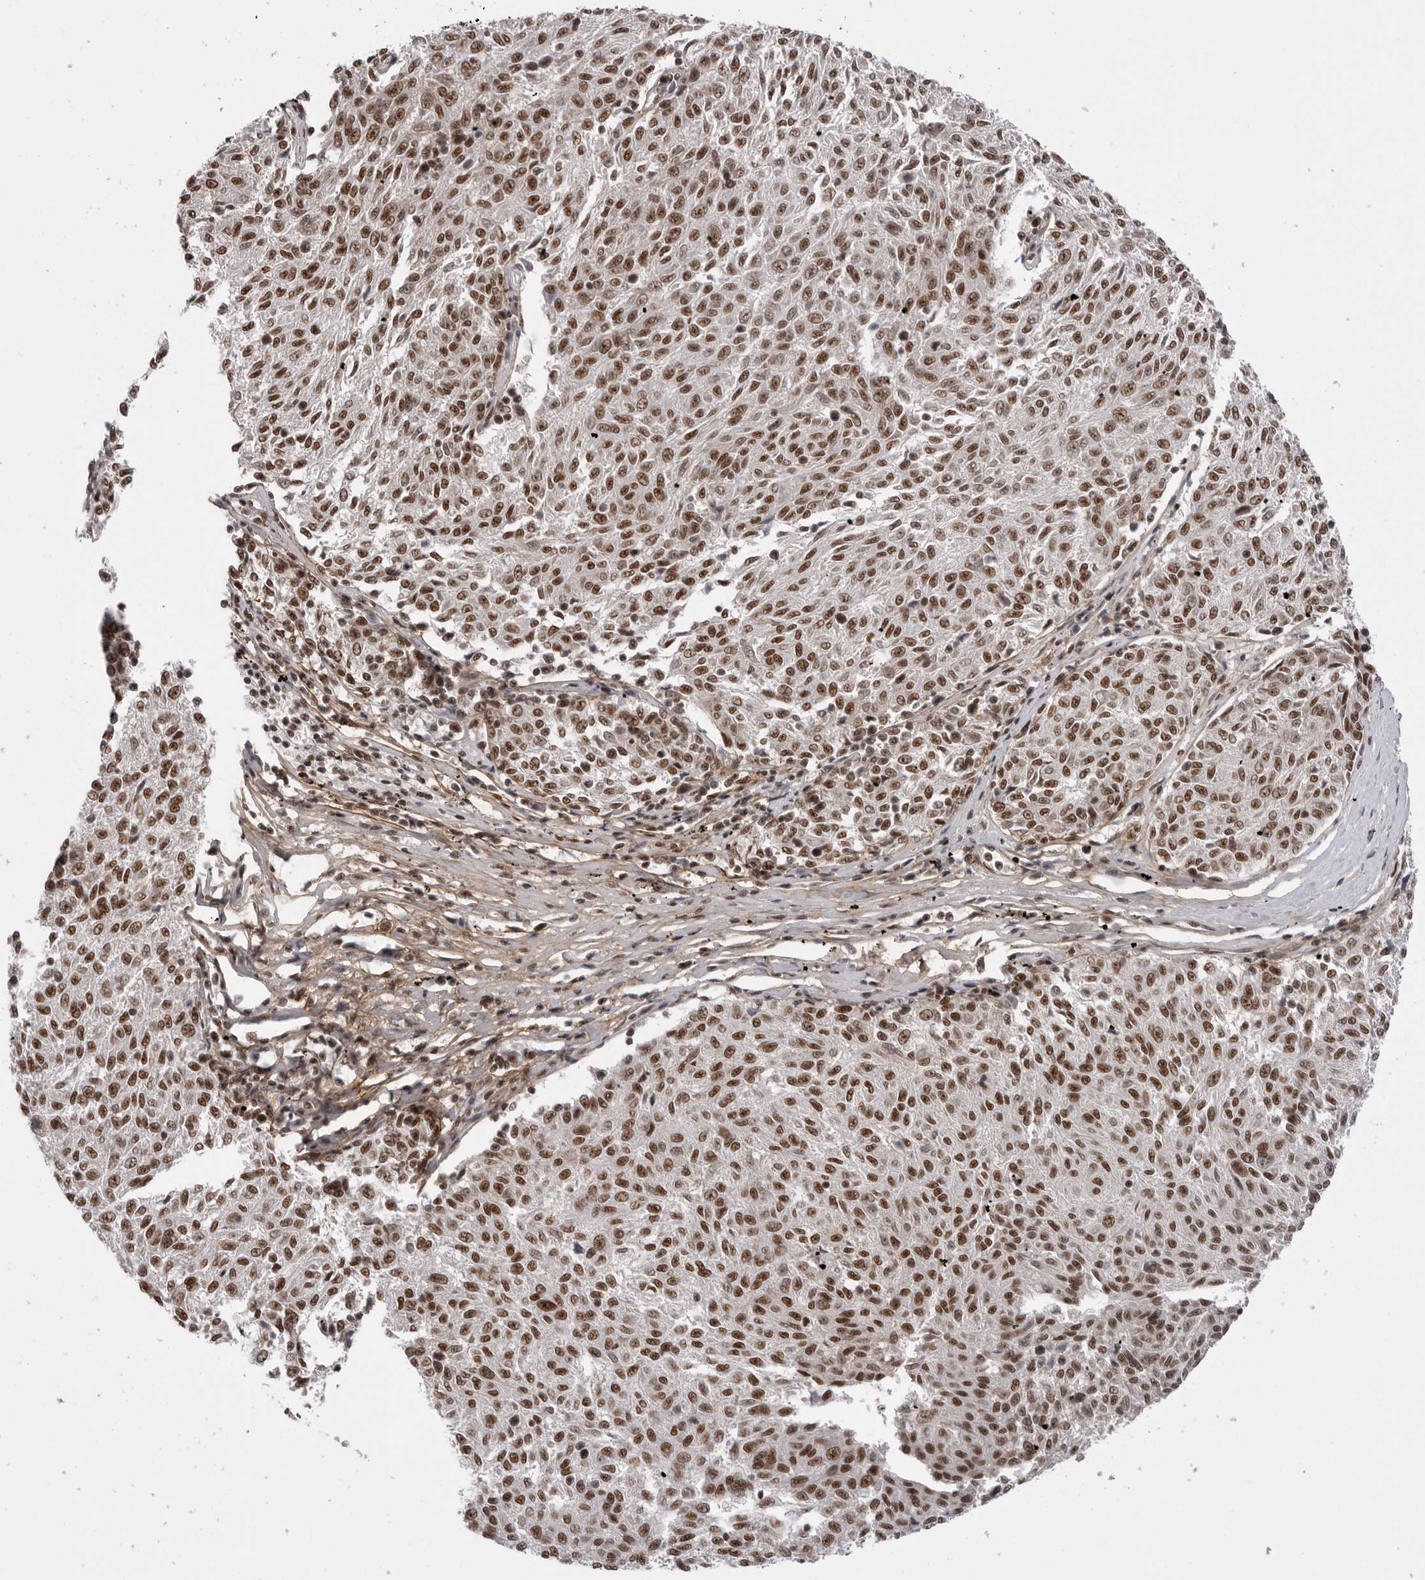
{"staining": {"intensity": "strong", "quantity": ">75%", "location": "nuclear"}, "tissue": "melanoma", "cell_type": "Tumor cells", "image_type": "cancer", "snomed": [{"axis": "morphology", "description": "Malignant melanoma, NOS"}, {"axis": "topography", "description": "Skin"}], "caption": "Immunohistochemistry of malignant melanoma displays high levels of strong nuclear positivity in approximately >75% of tumor cells.", "gene": "PPP1R8", "patient": {"sex": "female", "age": 72}}